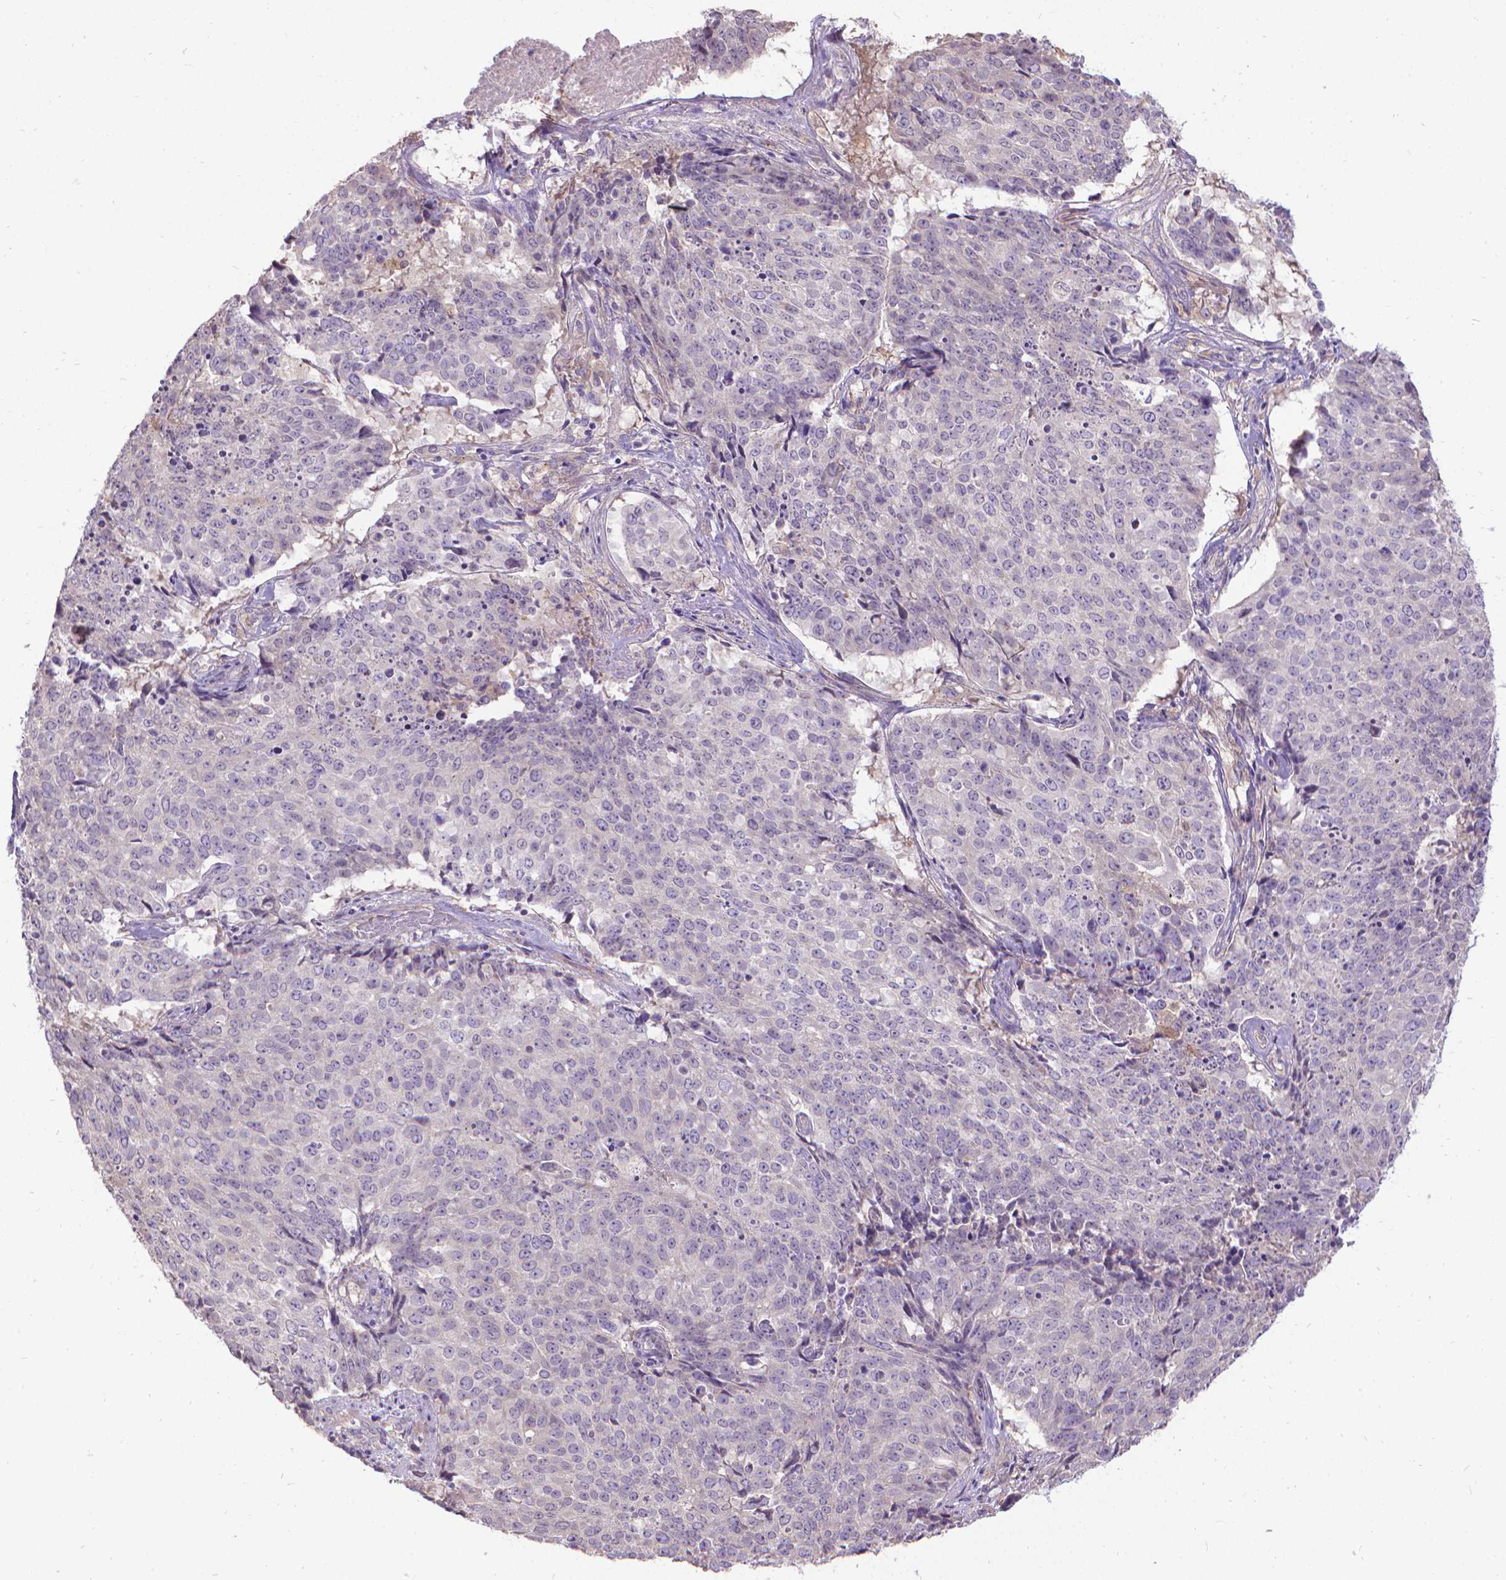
{"staining": {"intensity": "negative", "quantity": "none", "location": "none"}, "tissue": "lung cancer", "cell_type": "Tumor cells", "image_type": "cancer", "snomed": [{"axis": "morphology", "description": "Normal tissue, NOS"}, {"axis": "morphology", "description": "Squamous cell carcinoma, NOS"}, {"axis": "topography", "description": "Bronchus"}, {"axis": "topography", "description": "Lung"}], "caption": "This is an immunohistochemistry micrograph of human lung cancer. There is no positivity in tumor cells.", "gene": "CFAP299", "patient": {"sex": "male", "age": 64}}